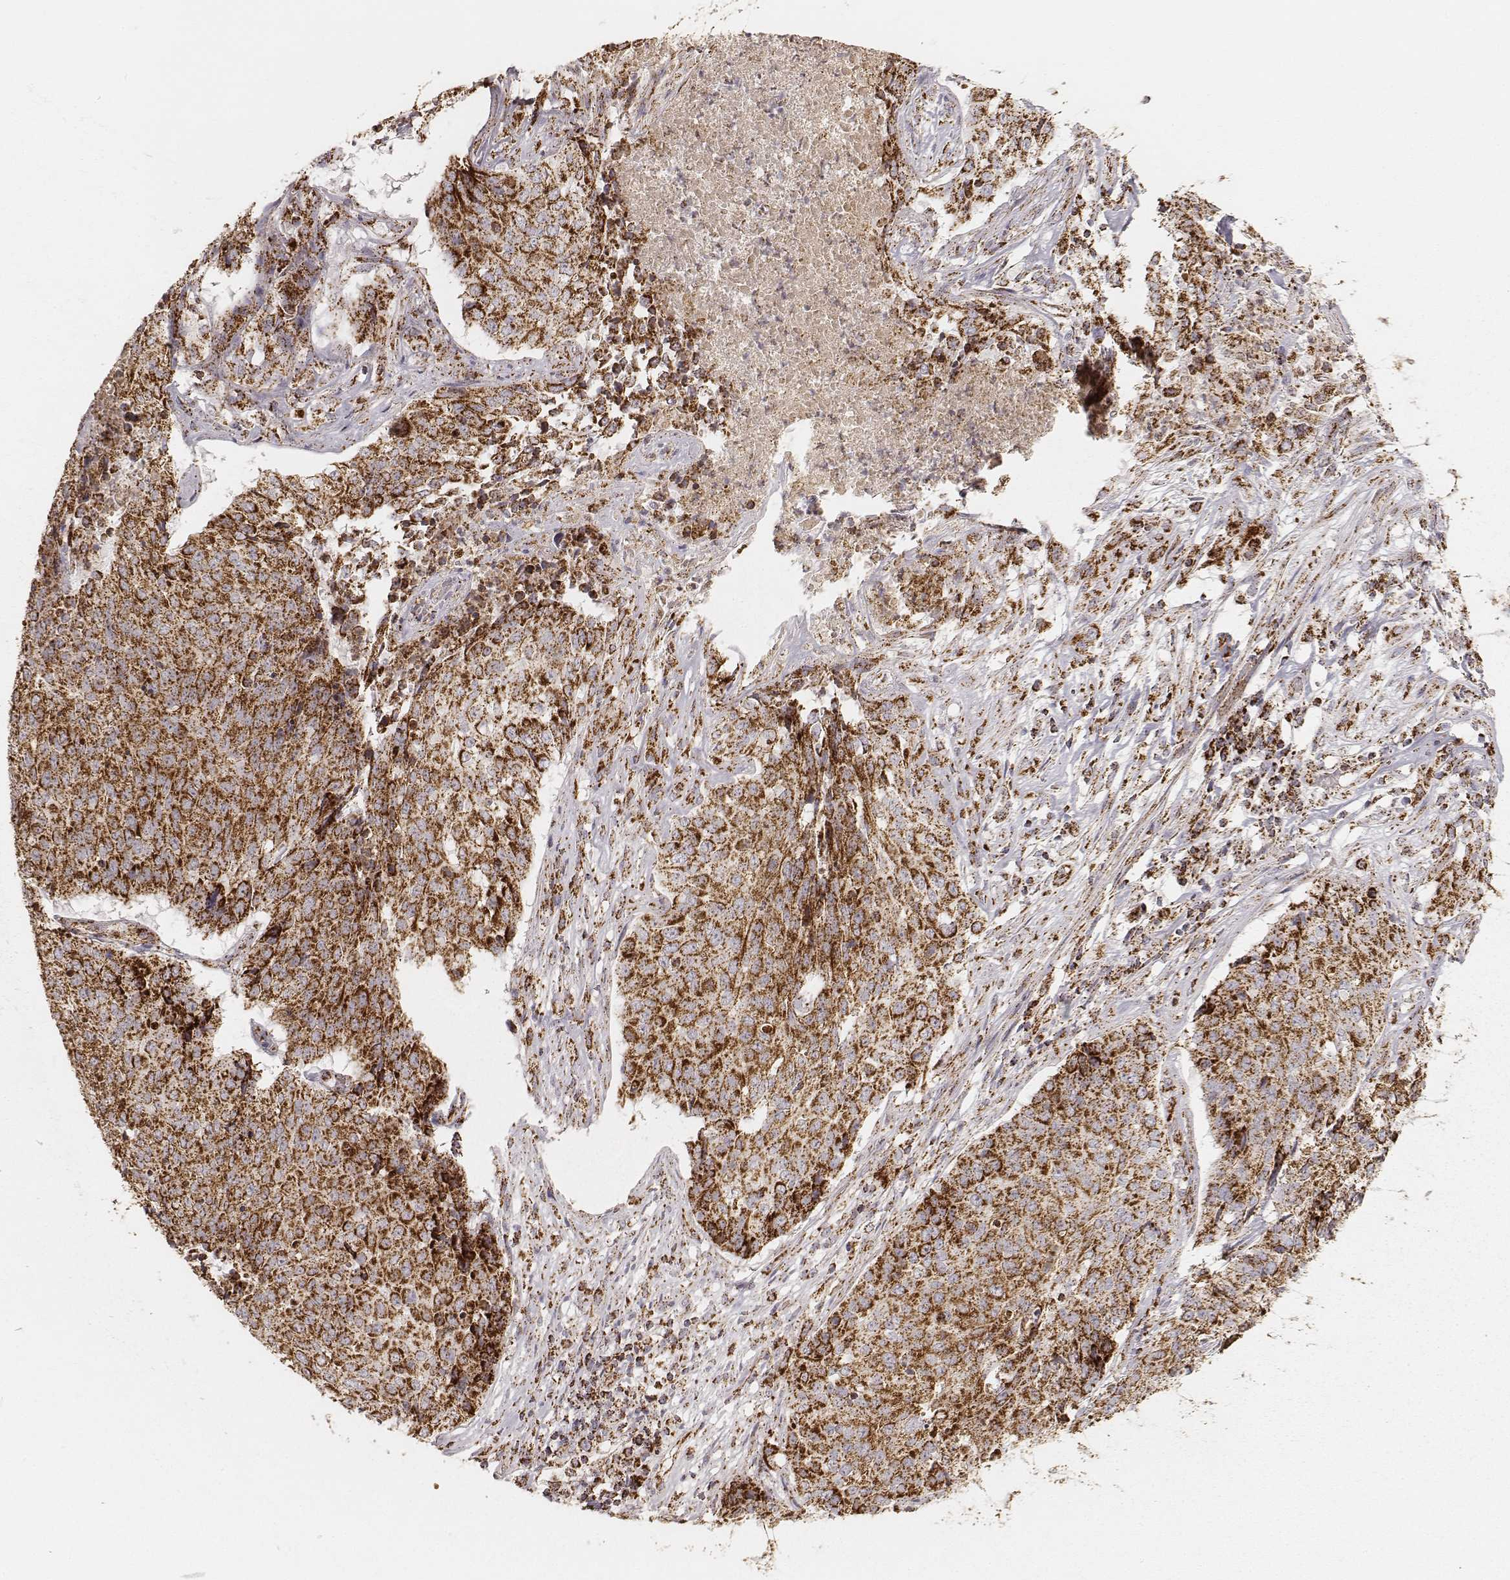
{"staining": {"intensity": "strong", "quantity": ">75%", "location": "cytoplasmic/membranous"}, "tissue": "lung cancer", "cell_type": "Tumor cells", "image_type": "cancer", "snomed": [{"axis": "morphology", "description": "Normal tissue, NOS"}, {"axis": "morphology", "description": "Squamous cell carcinoma, NOS"}, {"axis": "topography", "description": "Bronchus"}, {"axis": "topography", "description": "Lung"}], "caption": "Lung cancer (squamous cell carcinoma) stained with a protein marker demonstrates strong staining in tumor cells.", "gene": "CS", "patient": {"sex": "male", "age": 64}}